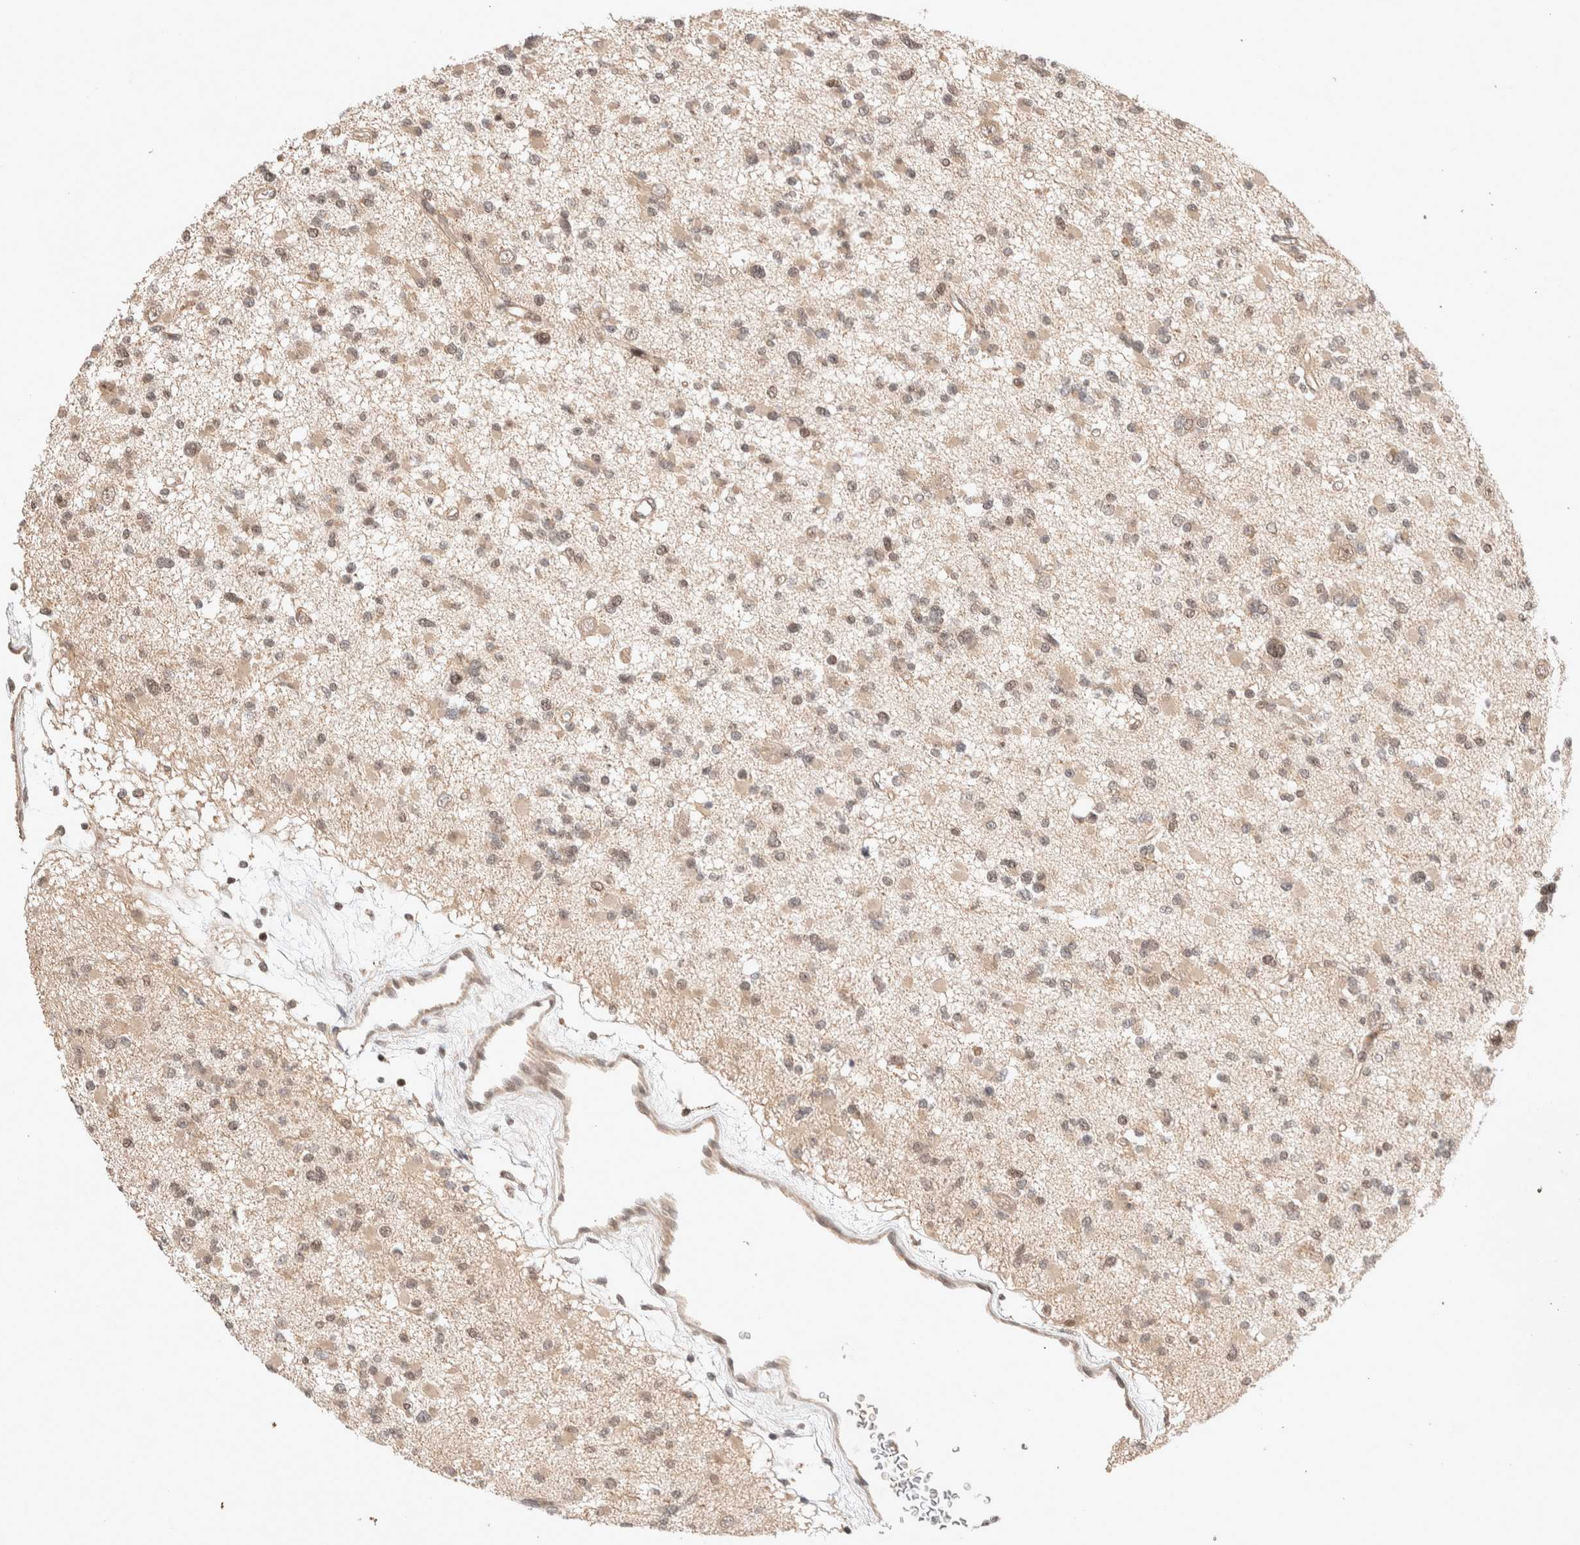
{"staining": {"intensity": "weak", "quantity": ">75%", "location": "nuclear"}, "tissue": "glioma", "cell_type": "Tumor cells", "image_type": "cancer", "snomed": [{"axis": "morphology", "description": "Glioma, malignant, Low grade"}, {"axis": "topography", "description": "Brain"}], "caption": "Weak nuclear positivity for a protein is seen in approximately >75% of tumor cells of glioma using immunohistochemistry.", "gene": "THRA", "patient": {"sex": "female", "age": 22}}